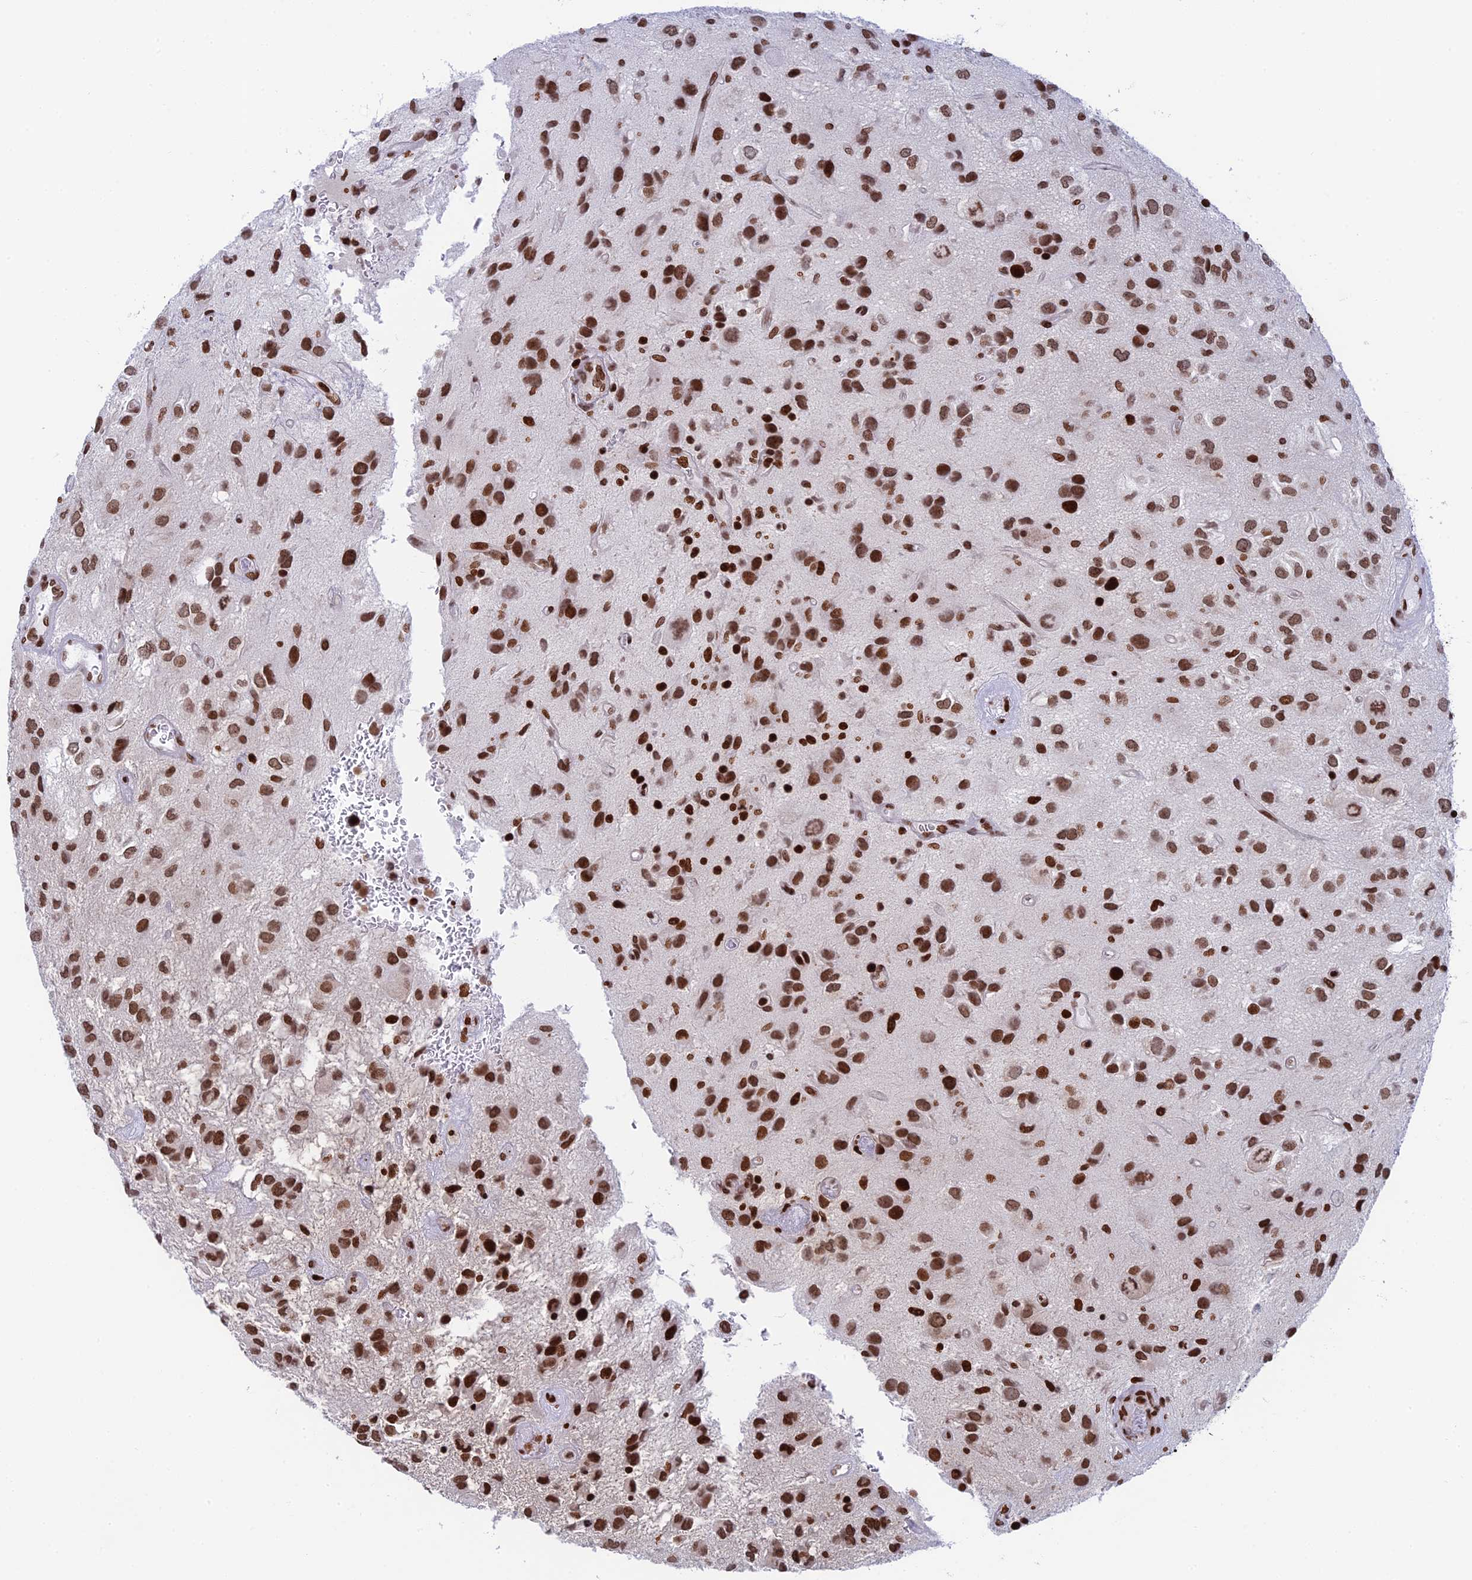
{"staining": {"intensity": "moderate", "quantity": ">75%", "location": "nuclear"}, "tissue": "glioma", "cell_type": "Tumor cells", "image_type": "cancer", "snomed": [{"axis": "morphology", "description": "Glioma, malignant, Low grade"}, {"axis": "topography", "description": "Brain"}], "caption": "Glioma stained with DAB IHC shows medium levels of moderate nuclear positivity in approximately >75% of tumor cells.", "gene": "RPAP1", "patient": {"sex": "male", "age": 66}}